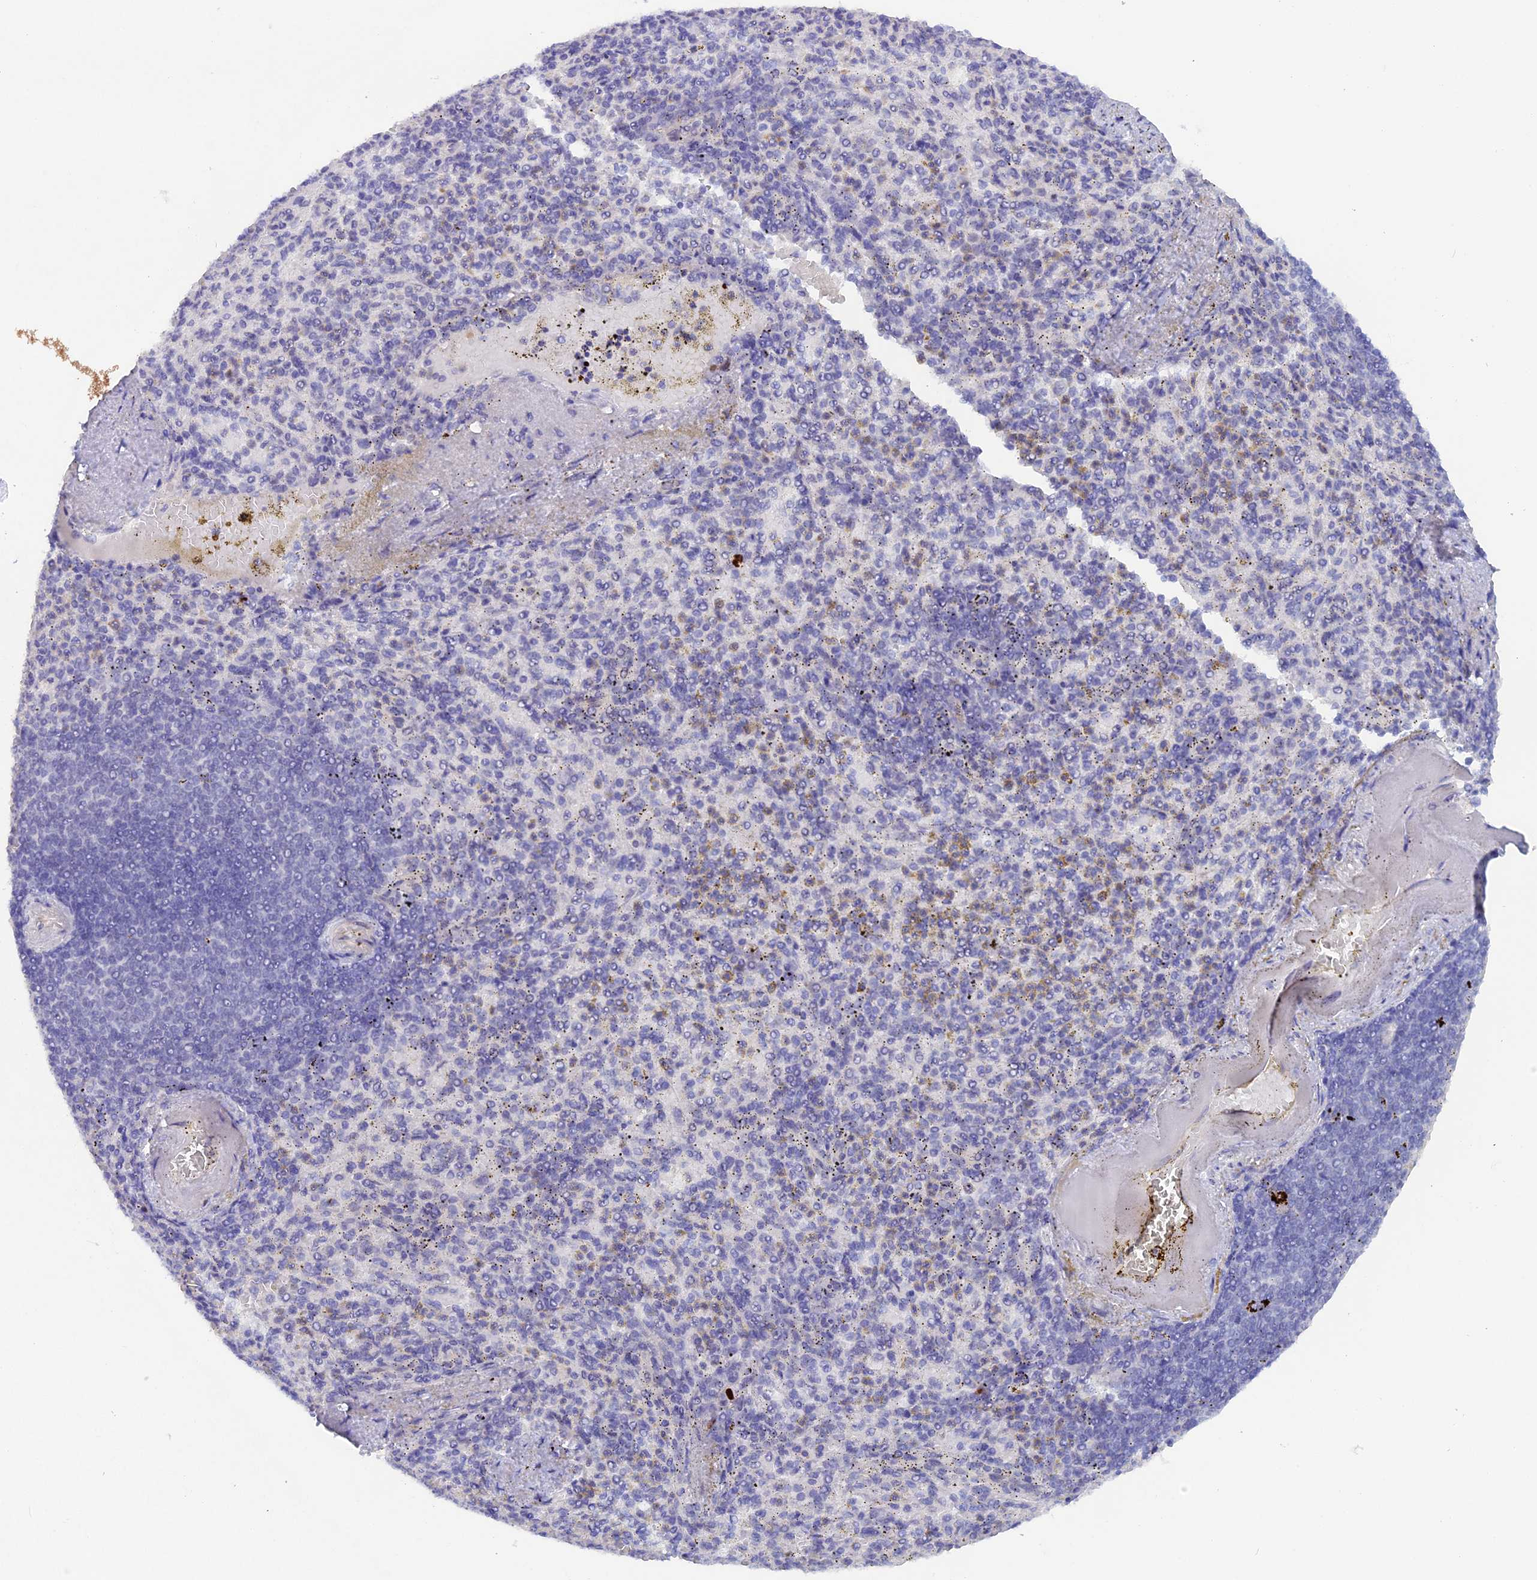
{"staining": {"intensity": "weak", "quantity": "<25%", "location": "cytoplasmic/membranous"}, "tissue": "spleen", "cell_type": "Cells in red pulp", "image_type": "normal", "snomed": [{"axis": "morphology", "description": "Normal tissue, NOS"}, {"axis": "topography", "description": "Spleen"}], "caption": "A micrograph of spleen stained for a protein shows no brown staining in cells in red pulp.", "gene": "DACT3", "patient": {"sex": "female", "age": 74}}